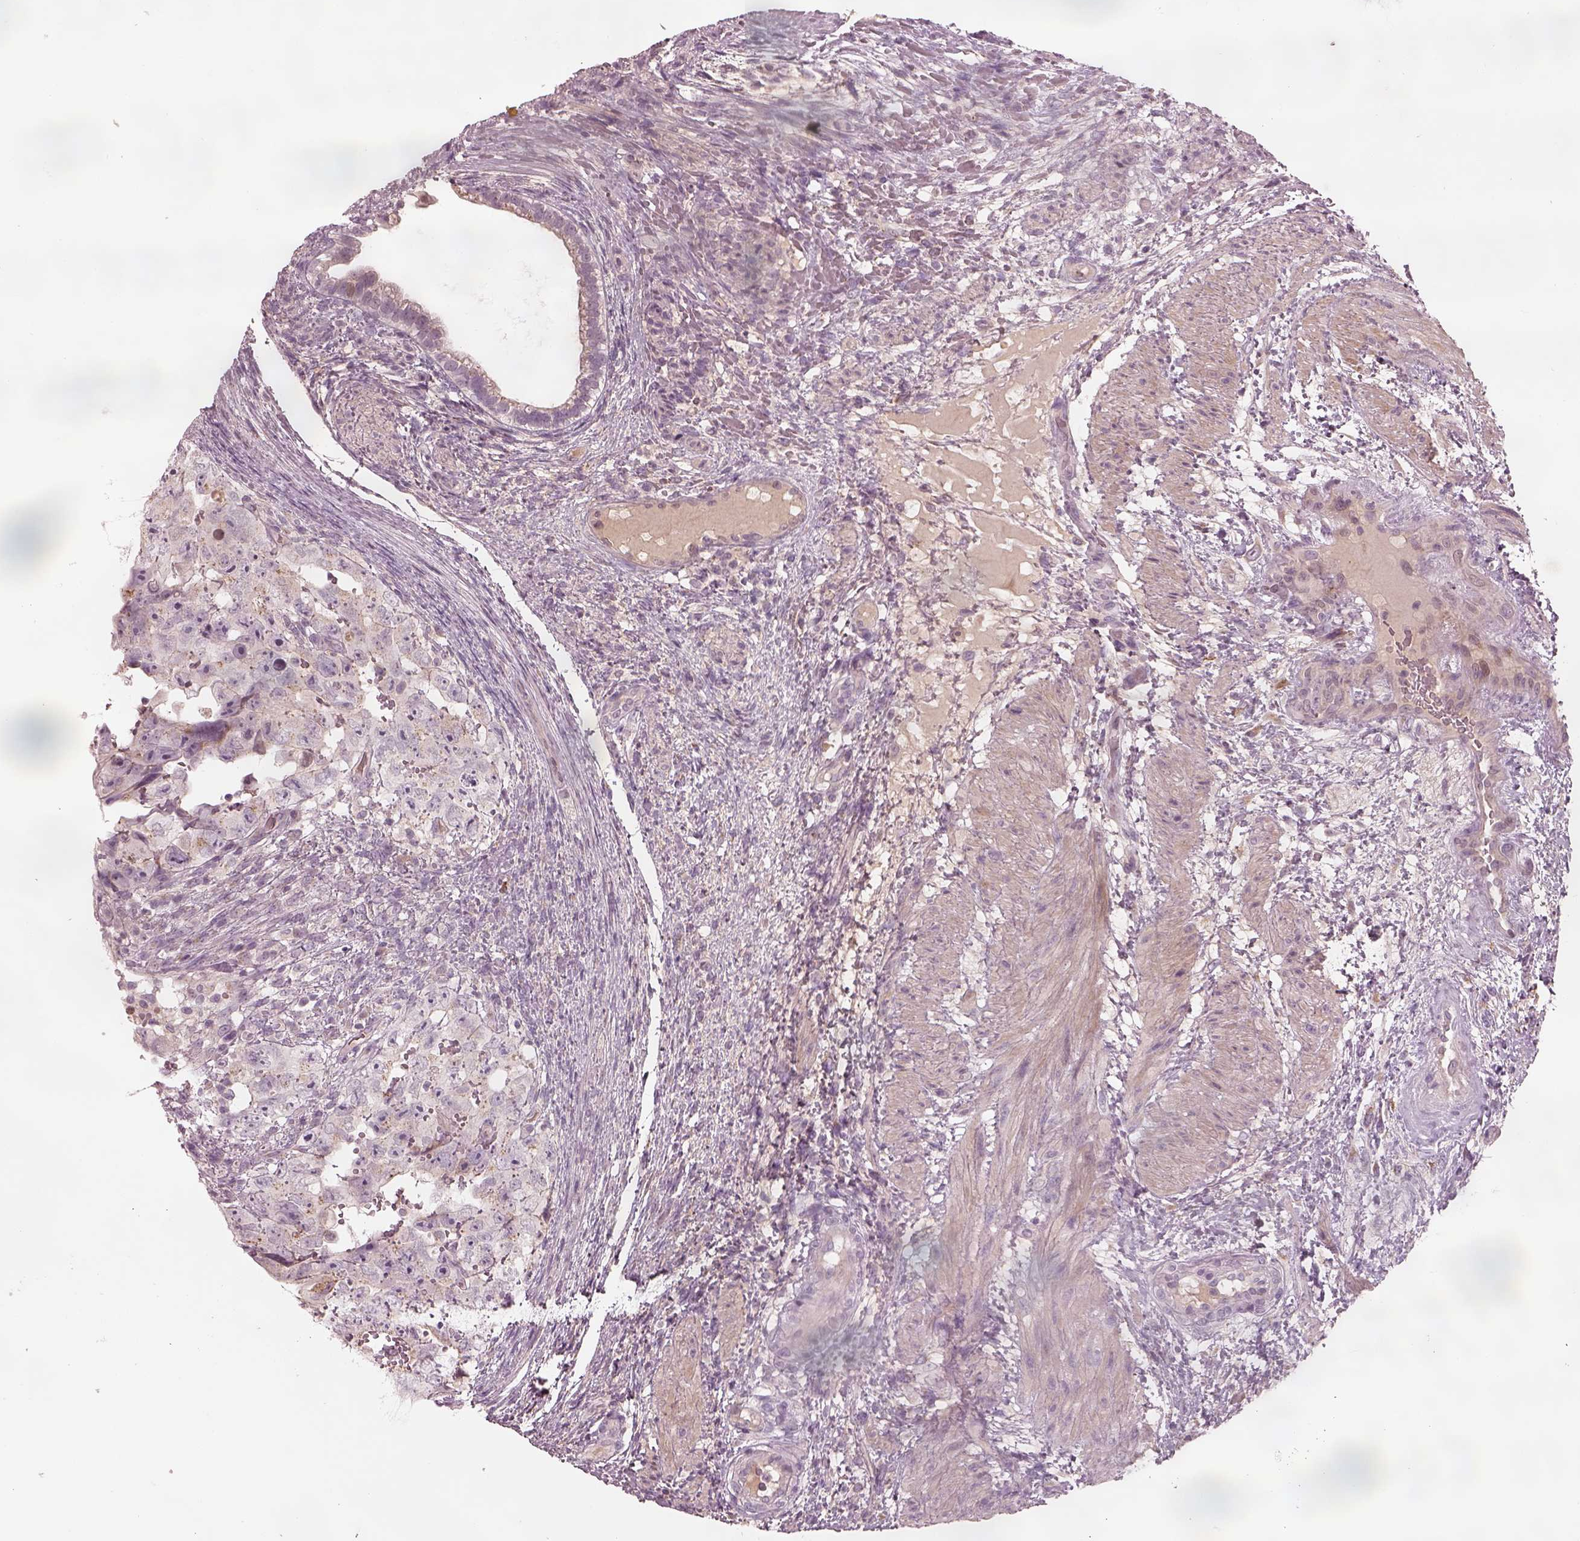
{"staining": {"intensity": "weak", "quantity": "<25%", "location": "cytoplasmic/membranous"}, "tissue": "testis cancer", "cell_type": "Tumor cells", "image_type": "cancer", "snomed": [{"axis": "morphology", "description": "Normal tissue, NOS"}, {"axis": "morphology", "description": "Carcinoma, Embryonal, NOS"}, {"axis": "topography", "description": "Testis"}, {"axis": "topography", "description": "Epididymis"}], "caption": "DAB (3,3'-diaminobenzidine) immunohistochemical staining of embryonal carcinoma (testis) reveals no significant positivity in tumor cells. The staining was performed using DAB to visualize the protein expression in brown, while the nuclei were stained in blue with hematoxylin (Magnification: 20x).", "gene": "SDCBP2", "patient": {"sex": "male", "age": 24}}